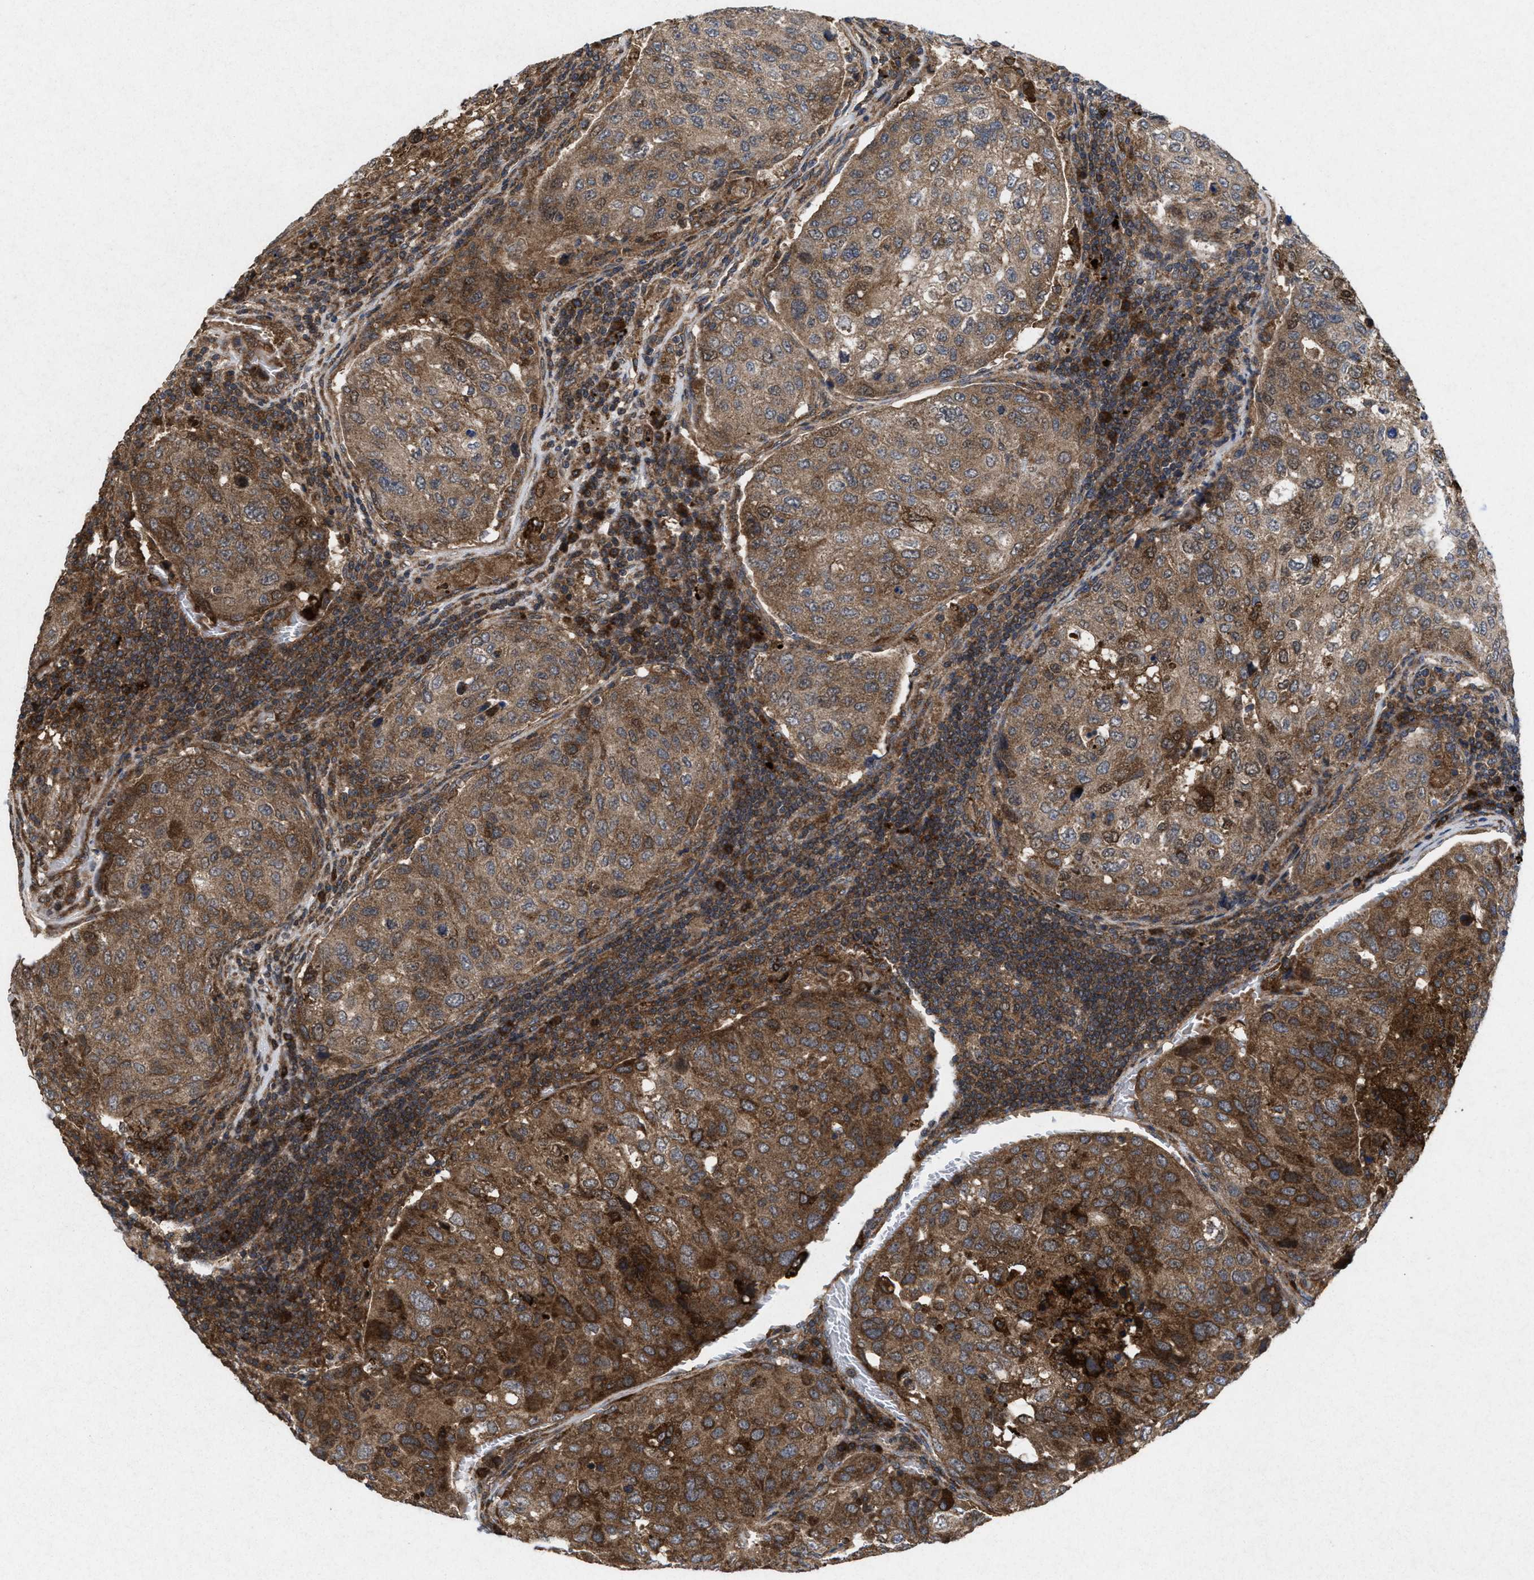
{"staining": {"intensity": "moderate", "quantity": ">75%", "location": "cytoplasmic/membranous"}, "tissue": "urothelial cancer", "cell_type": "Tumor cells", "image_type": "cancer", "snomed": [{"axis": "morphology", "description": "Urothelial carcinoma, High grade"}, {"axis": "topography", "description": "Lymph node"}, {"axis": "topography", "description": "Urinary bladder"}], "caption": "This is a histology image of immunohistochemistry (IHC) staining of high-grade urothelial carcinoma, which shows moderate staining in the cytoplasmic/membranous of tumor cells.", "gene": "MSI2", "patient": {"sex": "male", "age": 51}}